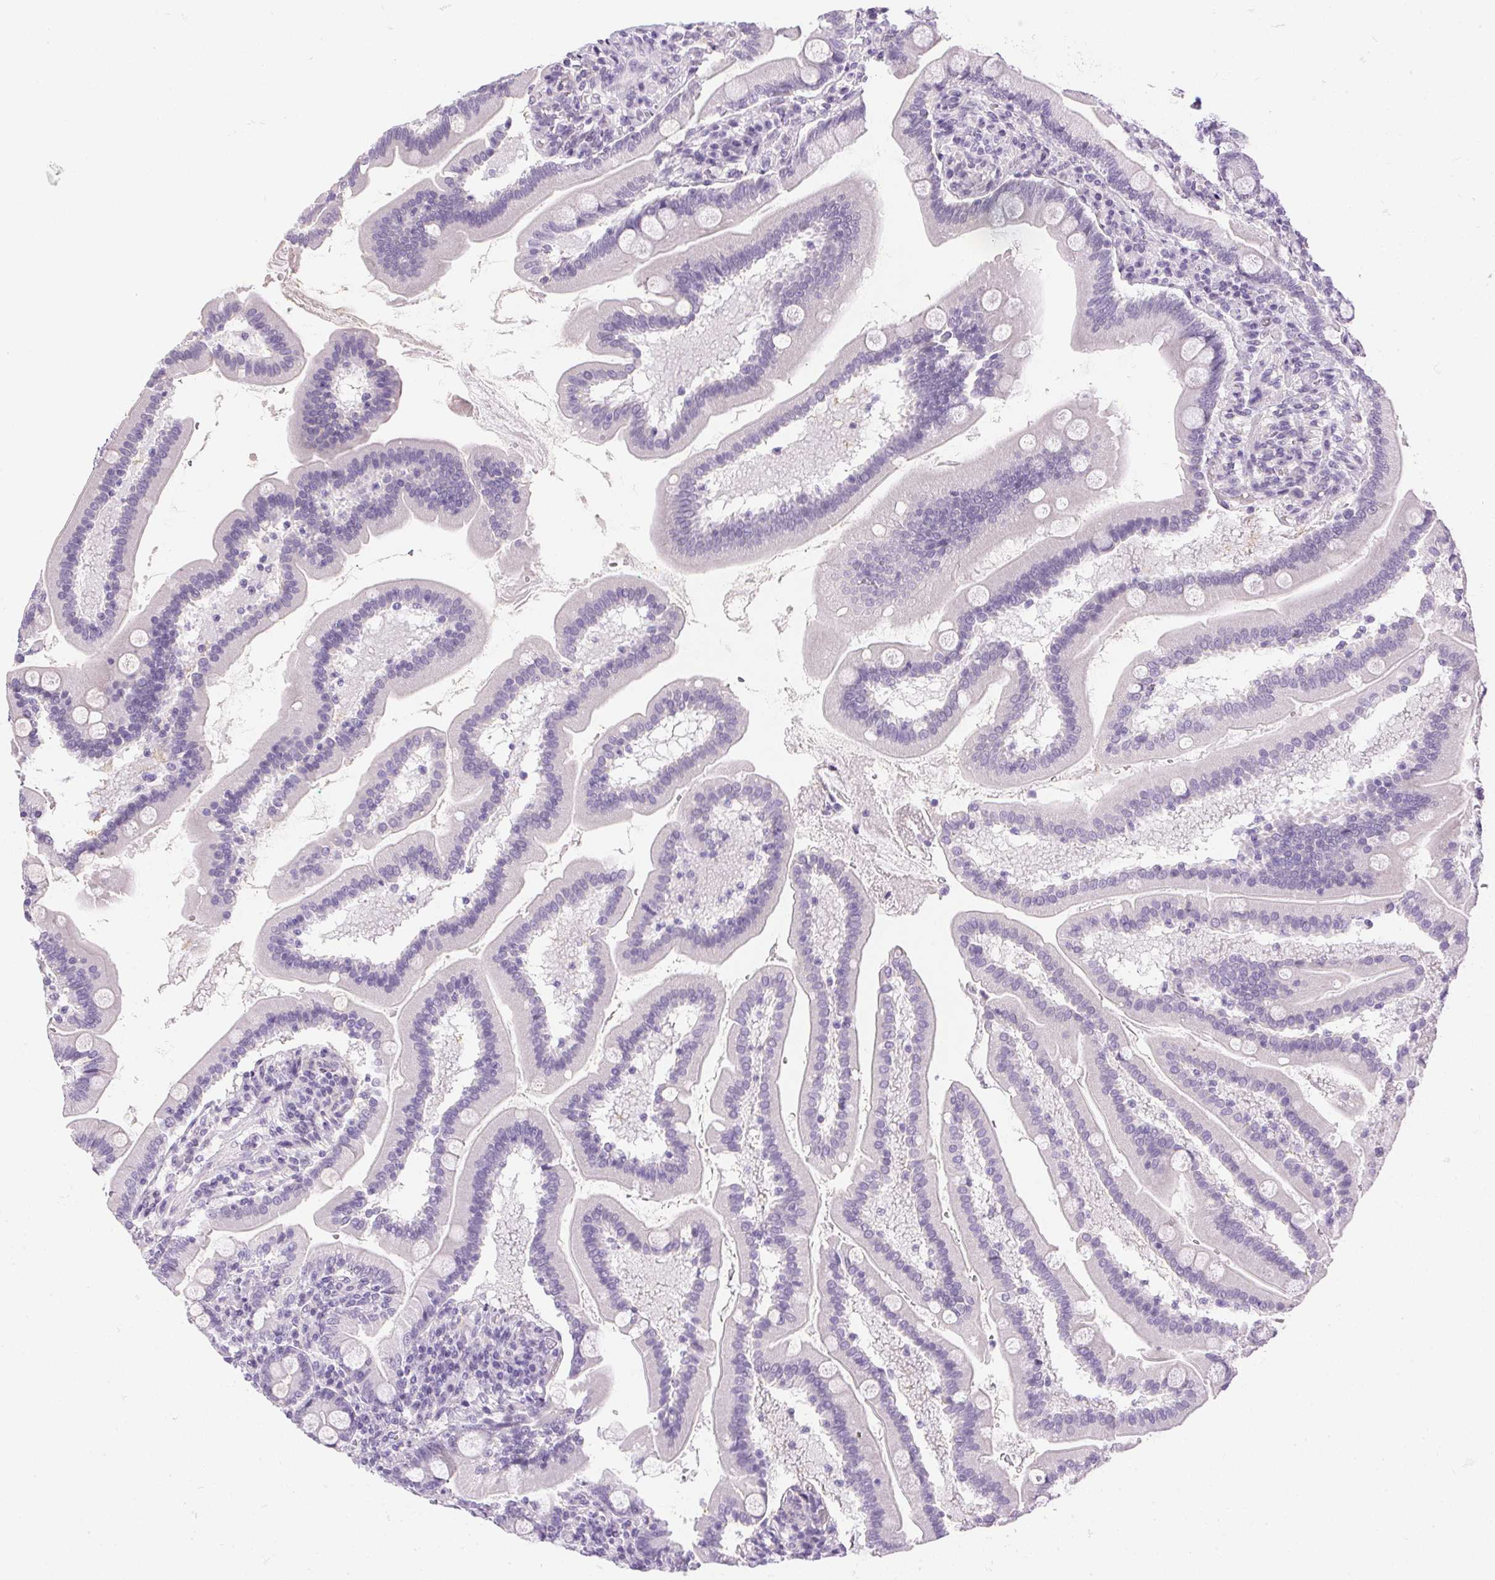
{"staining": {"intensity": "negative", "quantity": "none", "location": "none"}, "tissue": "duodenum", "cell_type": "Glandular cells", "image_type": "normal", "snomed": [{"axis": "morphology", "description": "Normal tissue, NOS"}, {"axis": "topography", "description": "Duodenum"}], "caption": "IHC of unremarkable duodenum exhibits no positivity in glandular cells.", "gene": "PRL", "patient": {"sex": "female", "age": 67}}